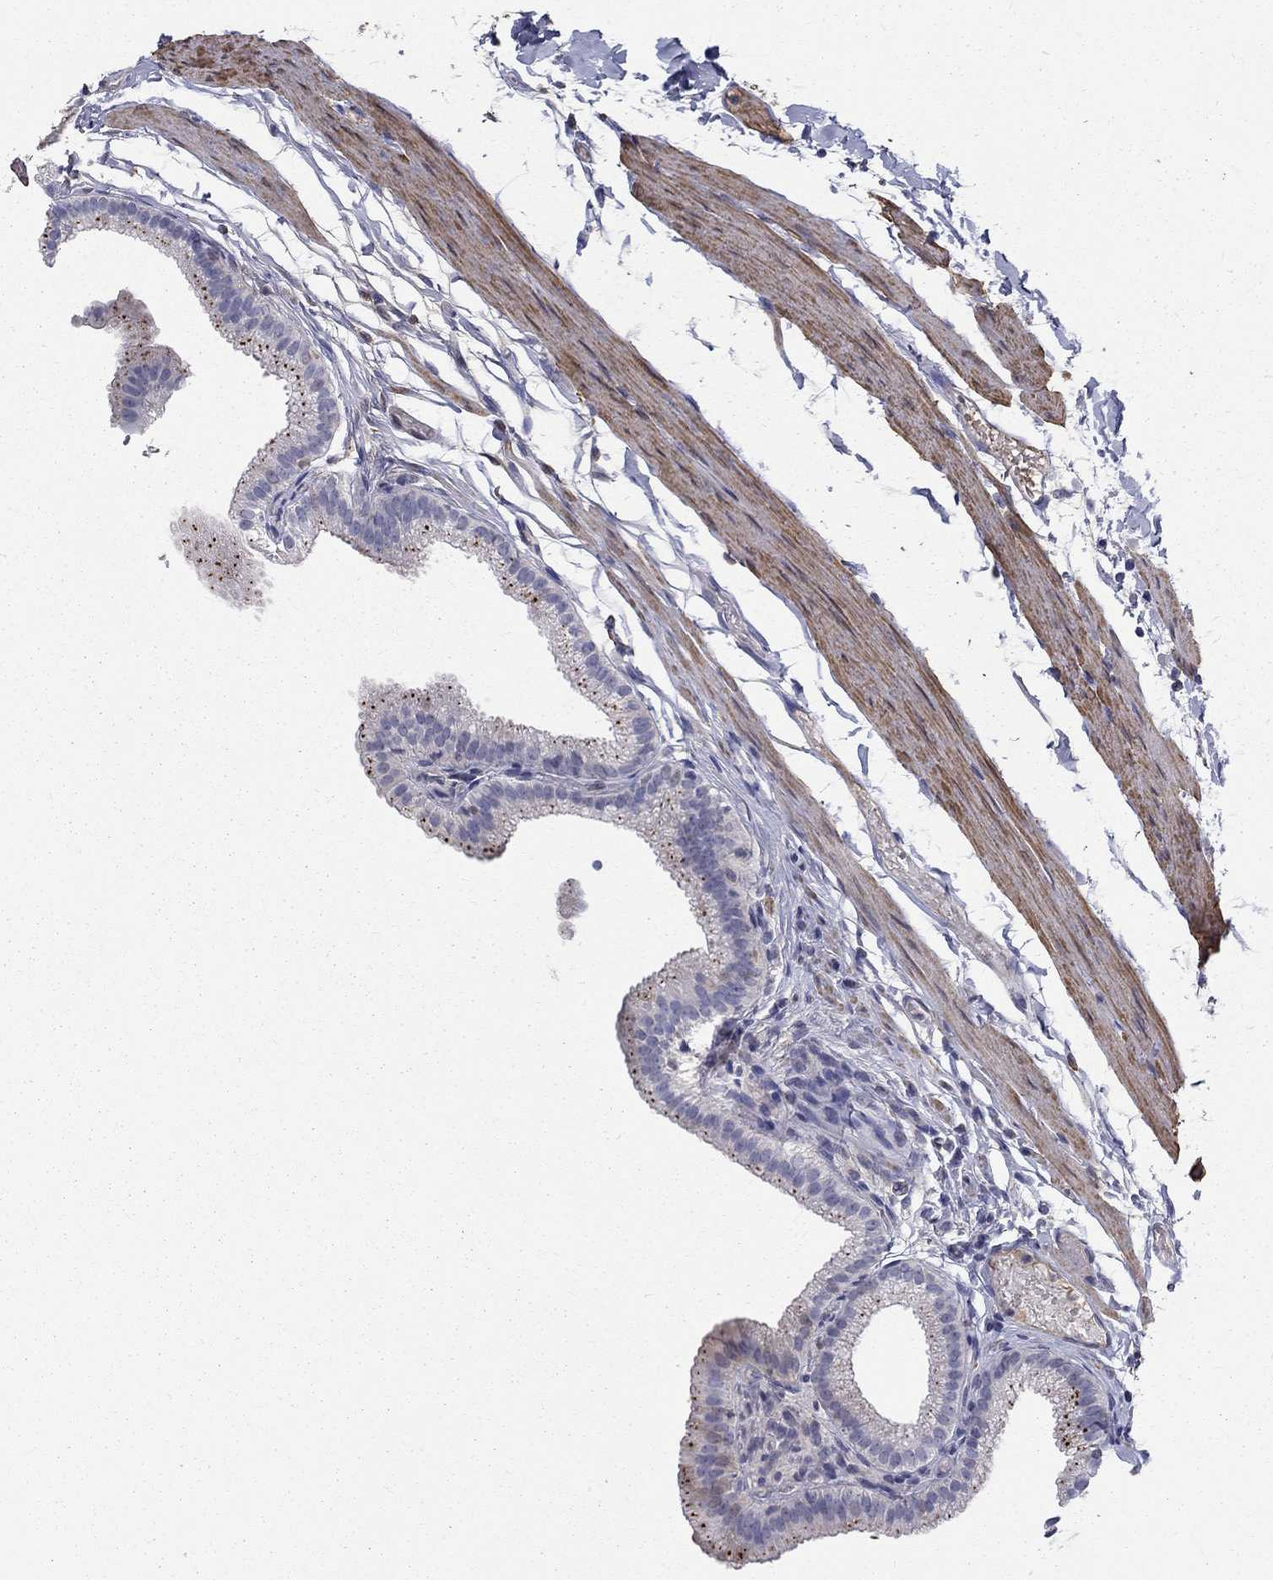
{"staining": {"intensity": "strong", "quantity": "25%-75%", "location": "cytoplasmic/membranous"}, "tissue": "gallbladder", "cell_type": "Glandular cells", "image_type": "normal", "snomed": [{"axis": "morphology", "description": "Normal tissue, NOS"}, {"axis": "topography", "description": "Gallbladder"}], "caption": "Unremarkable gallbladder shows strong cytoplasmic/membranous positivity in about 25%-75% of glandular cells.", "gene": "EPDR1", "patient": {"sex": "female", "age": 45}}